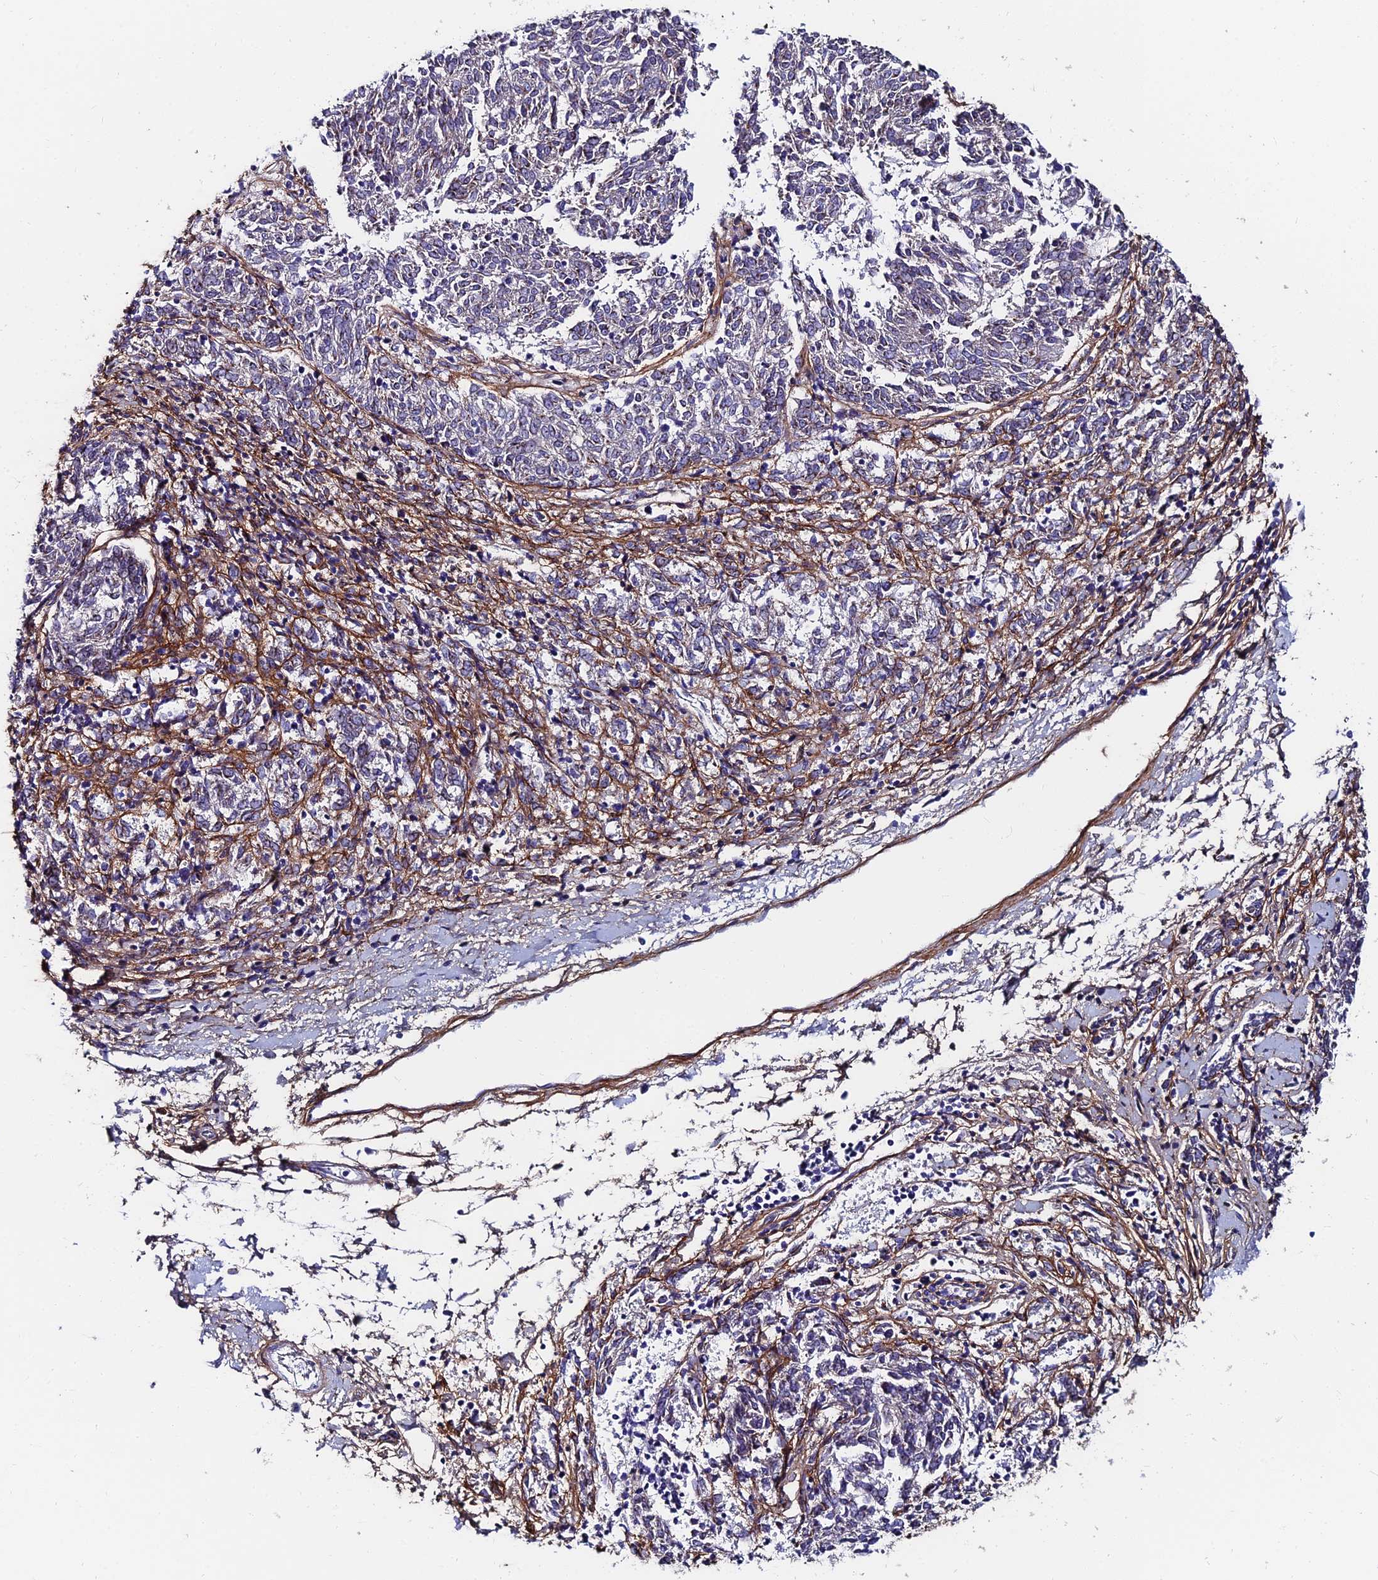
{"staining": {"intensity": "negative", "quantity": "none", "location": "none"}, "tissue": "melanoma", "cell_type": "Tumor cells", "image_type": "cancer", "snomed": [{"axis": "morphology", "description": "Malignant melanoma, NOS"}, {"axis": "topography", "description": "Skin"}], "caption": "IHC of melanoma exhibits no expression in tumor cells.", "gene": "ADGRF3", "patient": {"sex": "female", "age": 72}}